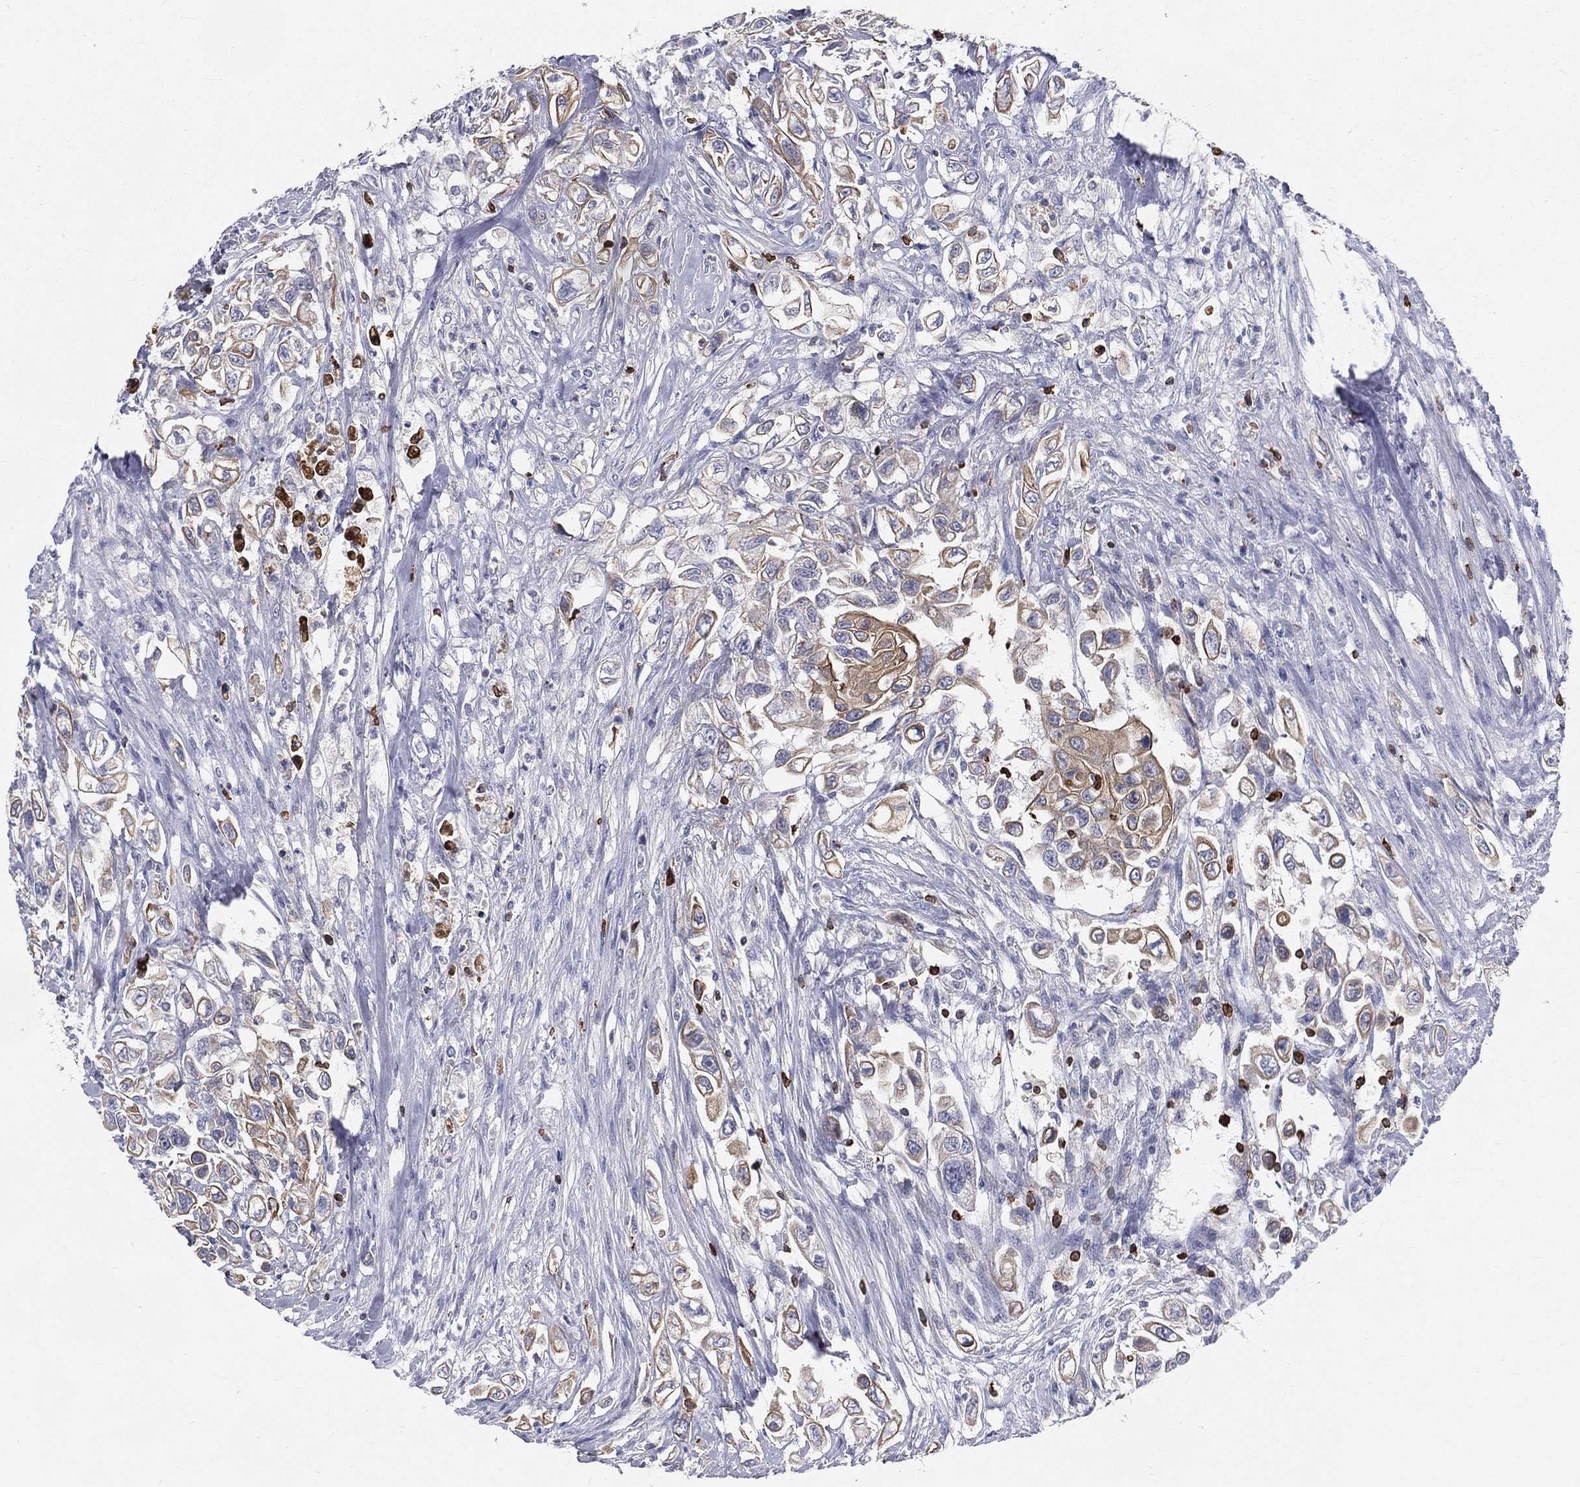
{"staining": {"intensity": "weak", "quantity": "<25%", "location": "cytoplasmic/membranous"}, "tissue": "urothelial cancer", "cell_type": "Tumor cells", "image_type": "cancer", "snomed": [{"axis": "morphology", "description": "Urothelial carcinoma, High grade"}, {"axis": "topography", "description": "Urinary bladder"}], "caption": "High-grade urothelial carcinoma was stained to show a protein in brown. There is no significant expression in tumor cells.", "gene": "CTSW", "patient": {"sex": "female", "age": 56}}